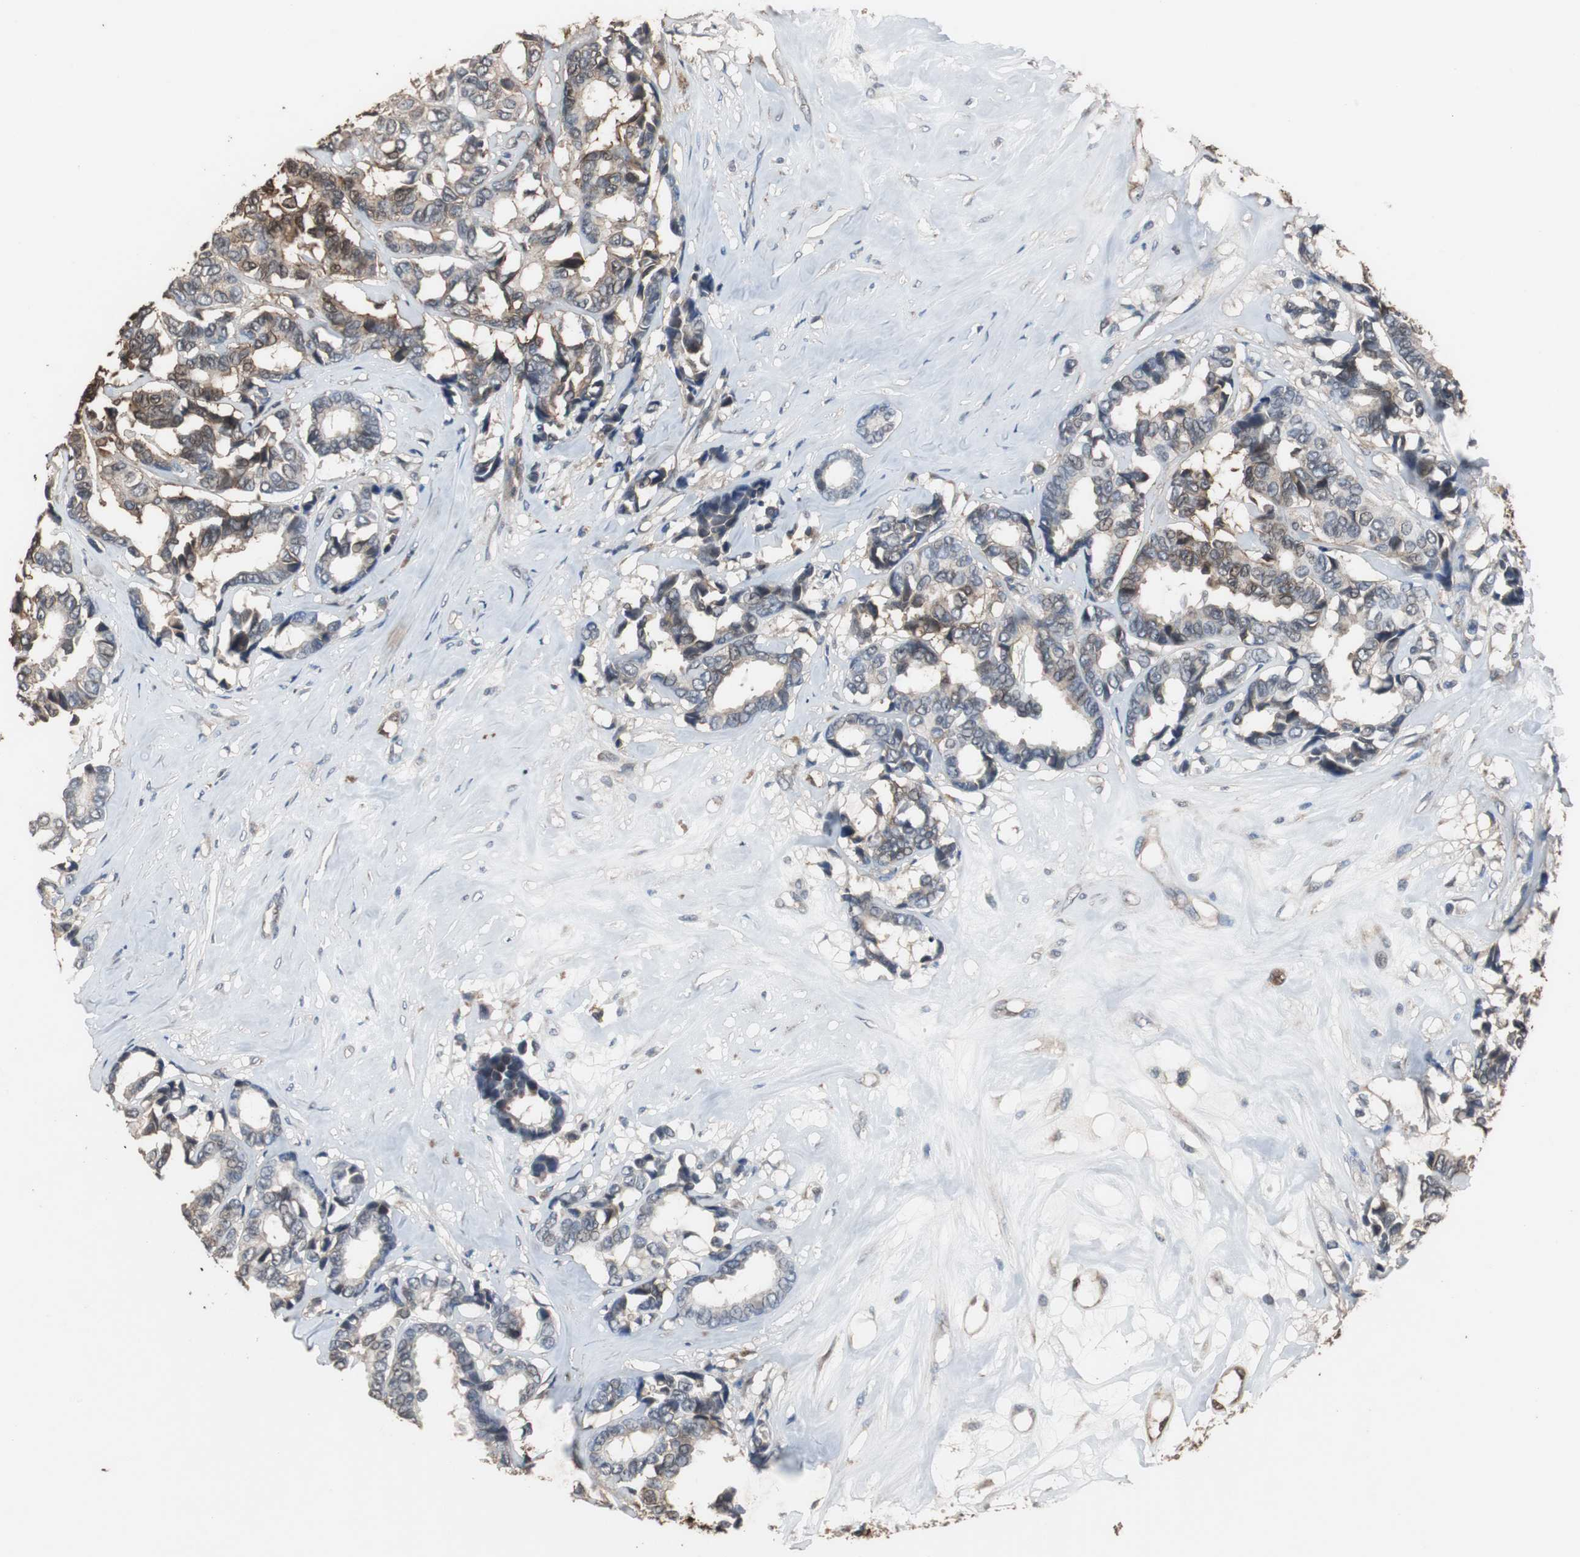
{"staining": {"intensity": "moderate", "quantity": "<25%", "location": "cytoplasmic/membranous,nuclear"}, "tissue": "breast cancer", "cell_type": "Tumor cells", "image_type": "cancer", "snomed": [{"axis": "morphology", "description": "Duct carcinoma"}, {"axis": "topography", "description": "Breast"}], "caption": "There is low levels of moderate cytoplasmic/membranous and nuclear positivity in tumor cells of breast cancer (infiltrating ductal carcinoma), as demonstrated by immunohistochemical staining (brown color).", "gene": "NDRG1", "patient": {"sex": "female", "age": 87}}